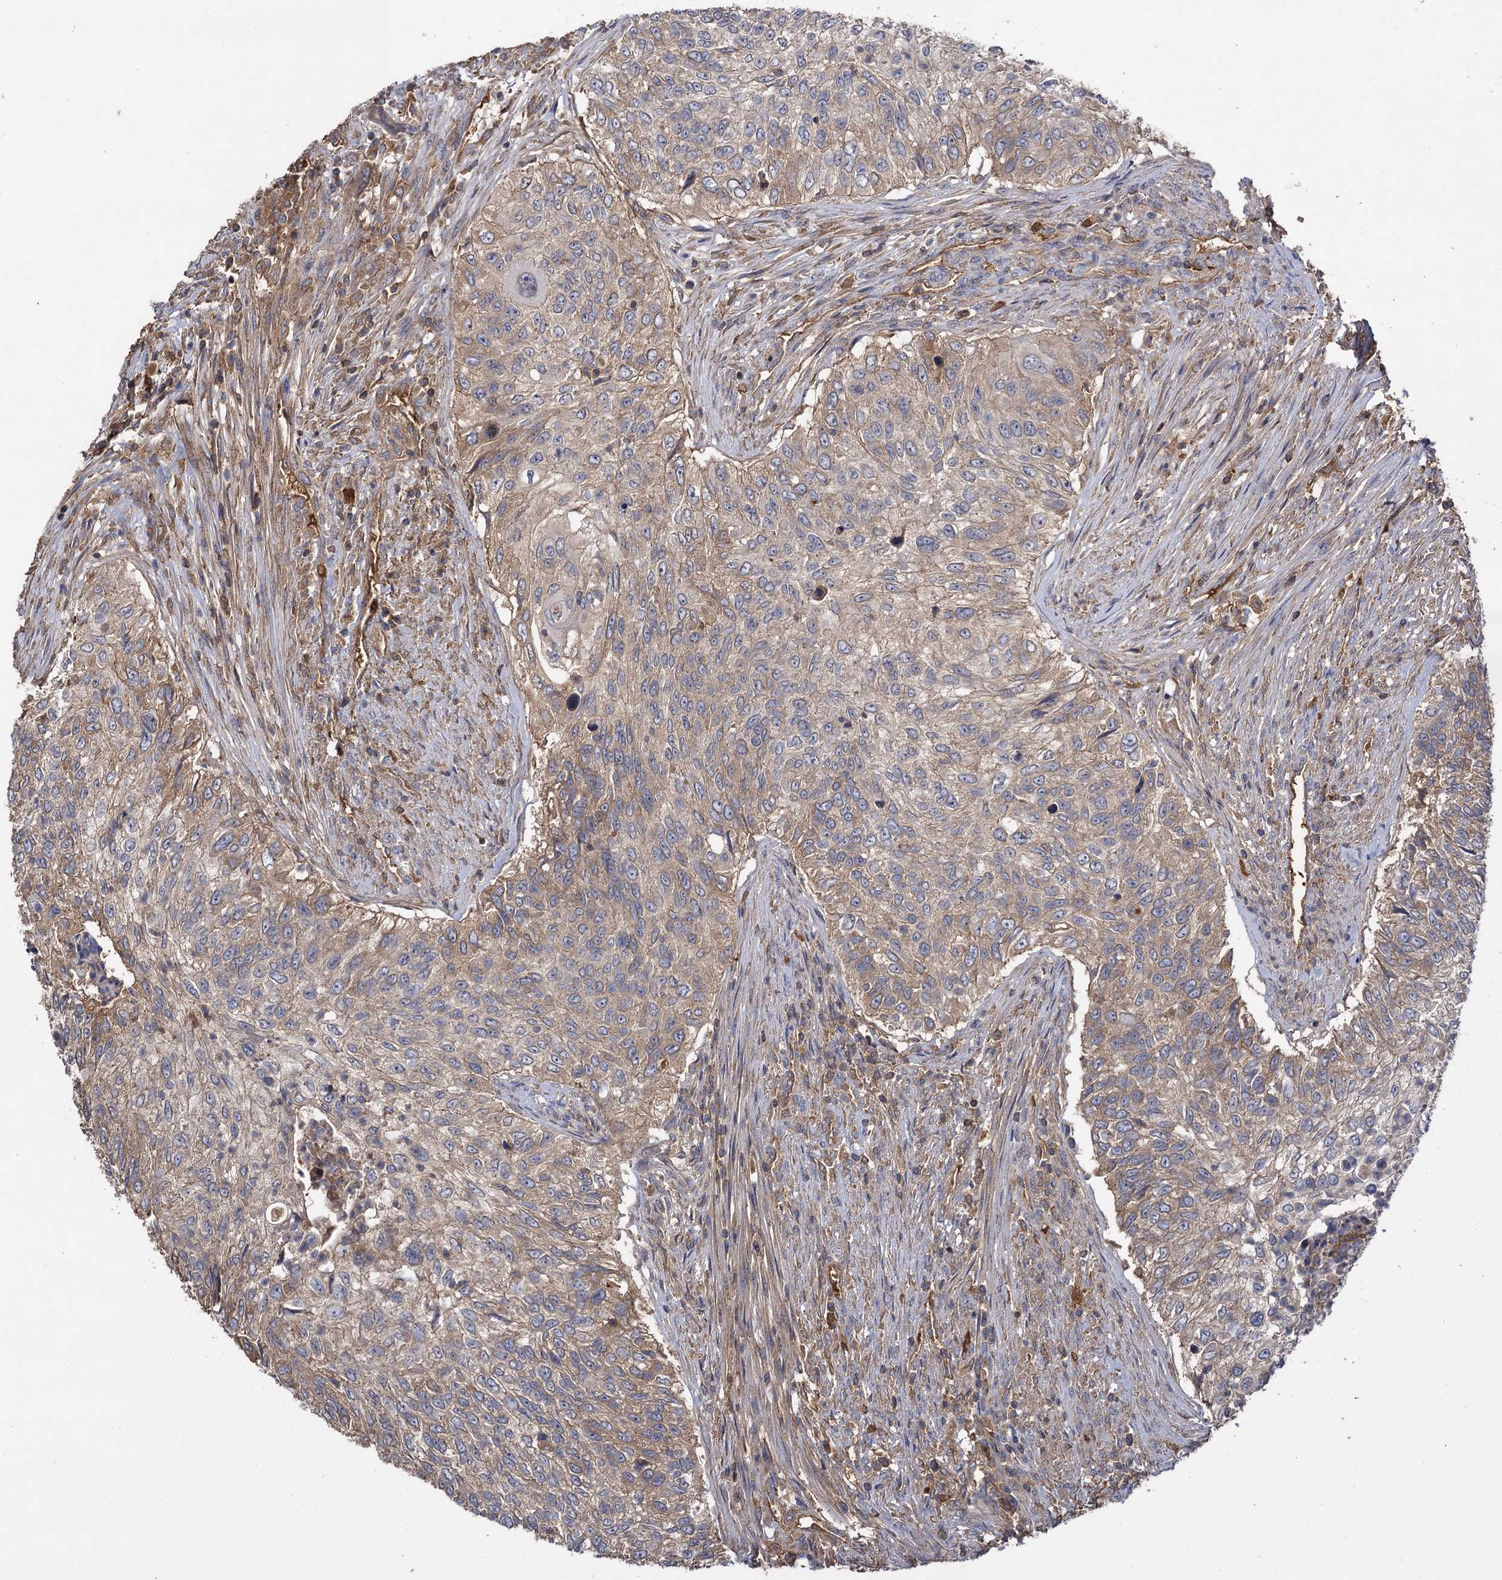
{"staining": {"intensity": "weak", "quantity": "25%-75%", "location": "cytoplasmic/membranous"}, "tissue": "urothelial cancer", "cell_type": "Tumor cells", "image_type": "cancer", "snomed": [{"axis": "morphology", "description": "Urothelial carcinoma, High grade"}, {"axis": "topography", "description": "Urinary bladder"}], "caption": "An image of human high-grade urothelial carcinoma stained for a protein reveals weak cytoplasmic/membranous brown staining in tumor cells.", "gene": "USP50", "patient": {"sex": "female", "age": 60}}